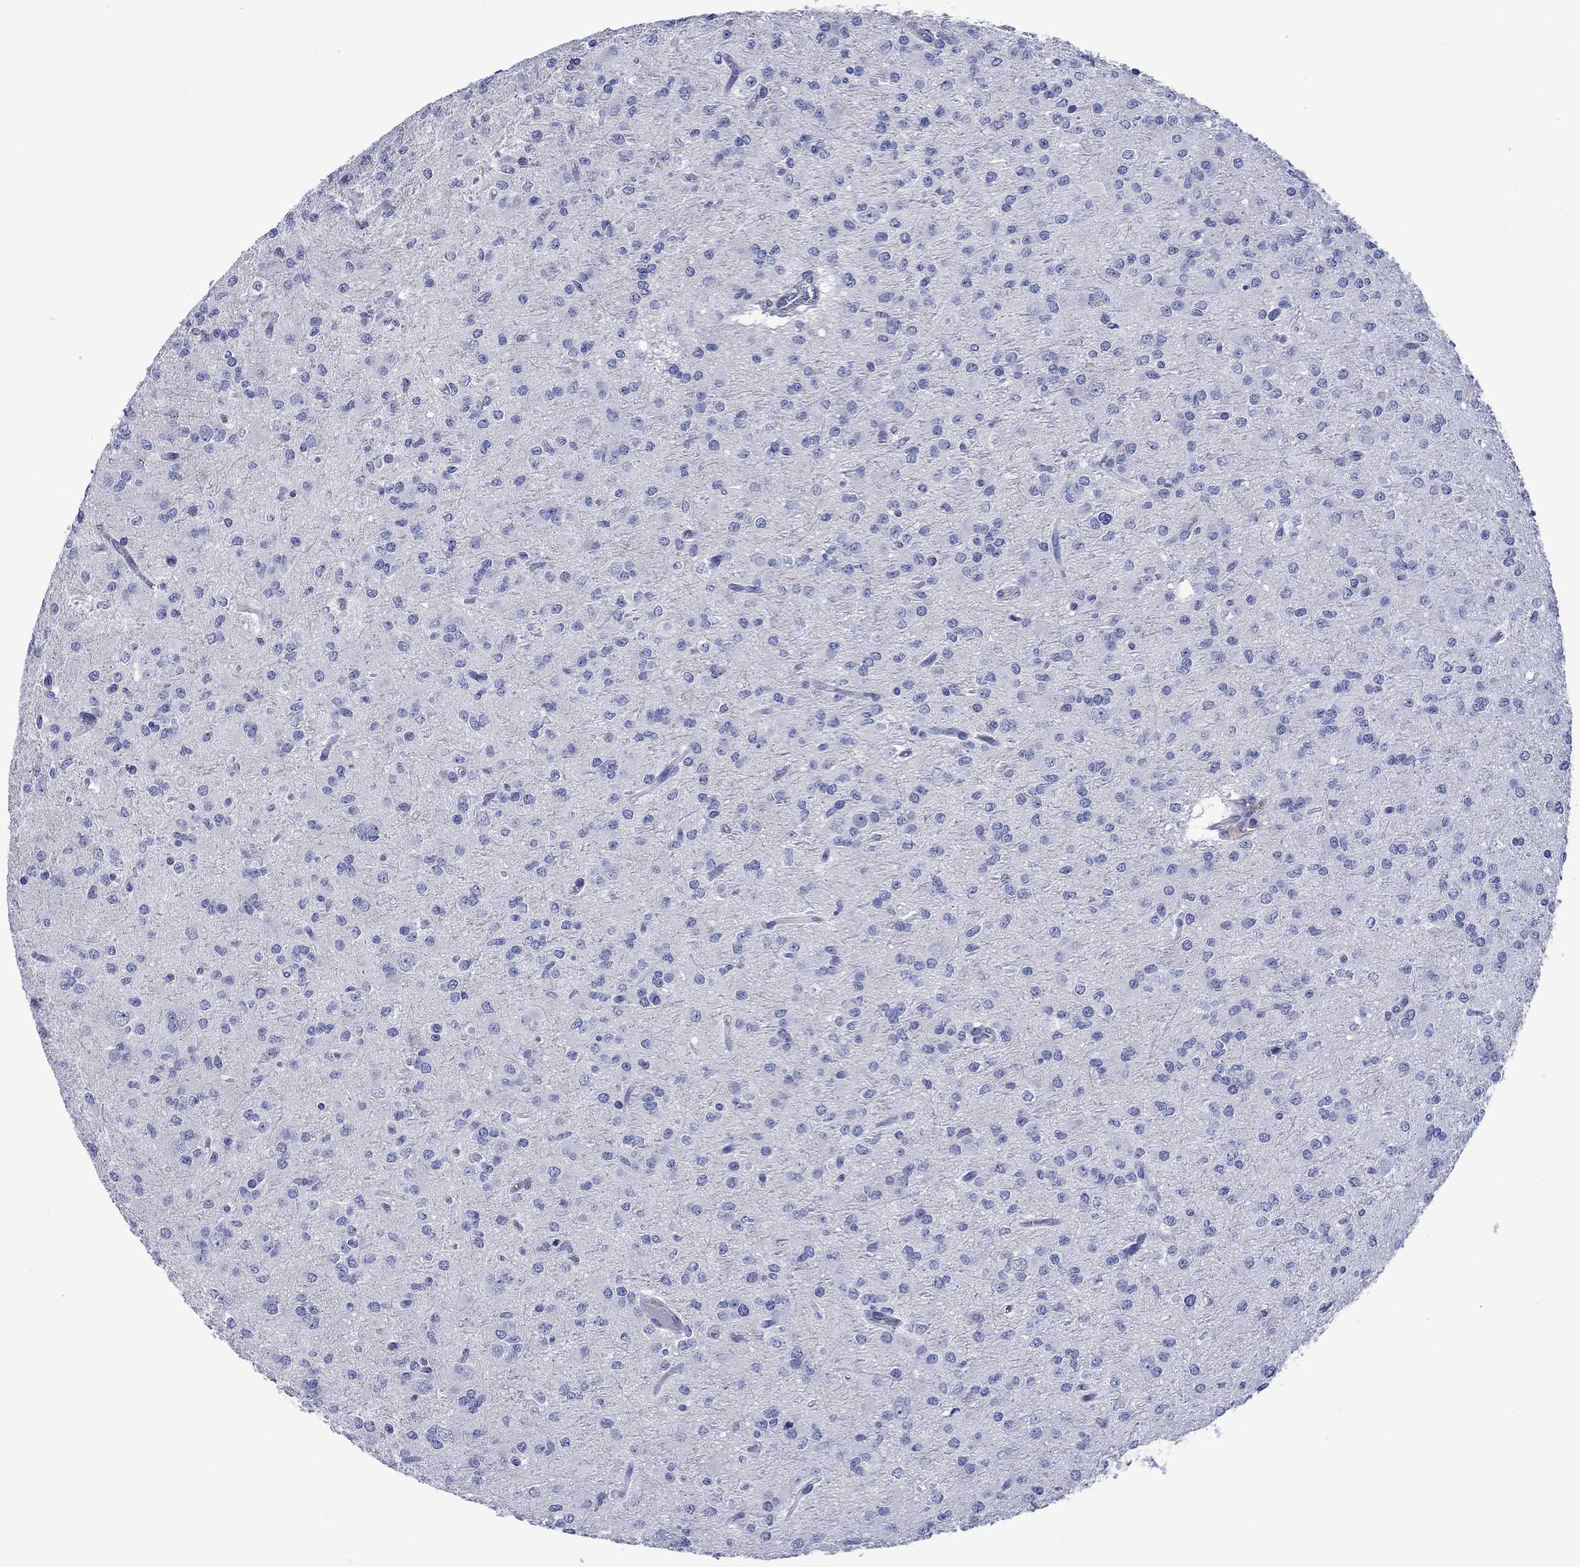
{"staining": {"intensity": "negative", "quantity": "none", "location": "none"}, "tissue": "glioma", "cell_type": "Tumor cells", "image_type": "cancer", "snomed": [{"axis": "morphology", "description": "Glioma, malignant, Low grade"}, {"axis": "topography", "description": "Brain"}], "caption": "The IHC image has no significant positivity in tumor cells of glioma tissue.", "gene": "TOMM20L", "patient": {"sex": "male", "age": 27}}